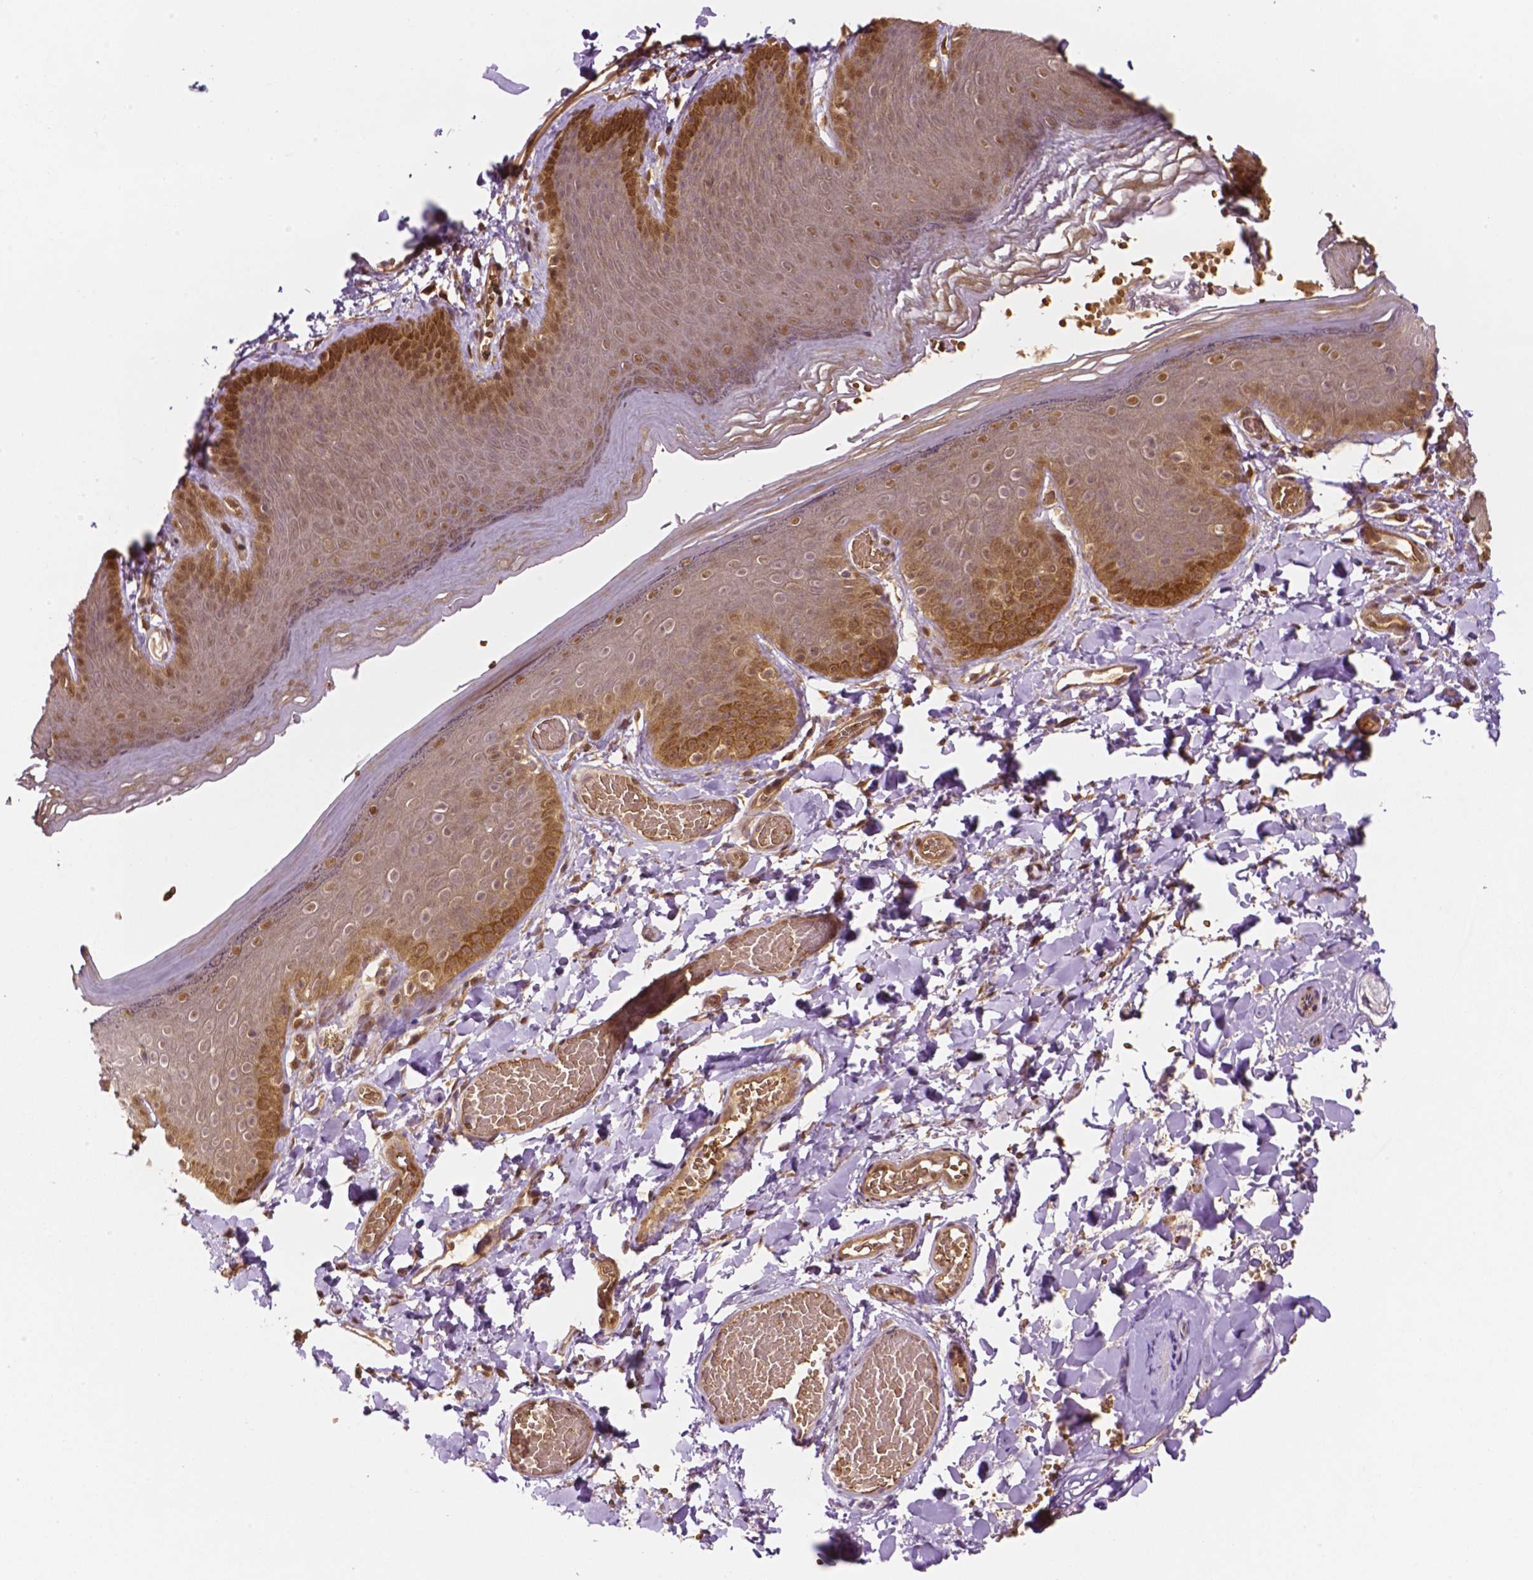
{"staining": {"intensity": "moderate", "quantity": "25%-75%", "location": "cytoplasmic/membranous,nuclear"}, "tissue": "skin", "cell_type": "Epidermal cells", "image_type": "normal", "snomed": [{"axis": "morphology", "description": "Normal tissue, NOS"}, {"axis": "topography", "description": "Anal"}], "caption": "Approximately 25%-75% of epidermal cells in benign skin show moderate cytoplasmic/membranous,nuclear protein positivity as visualized by brown immunohistochemical staining.", "gene": "YAP1", "patient": {"sex": "male", "age": 53}}